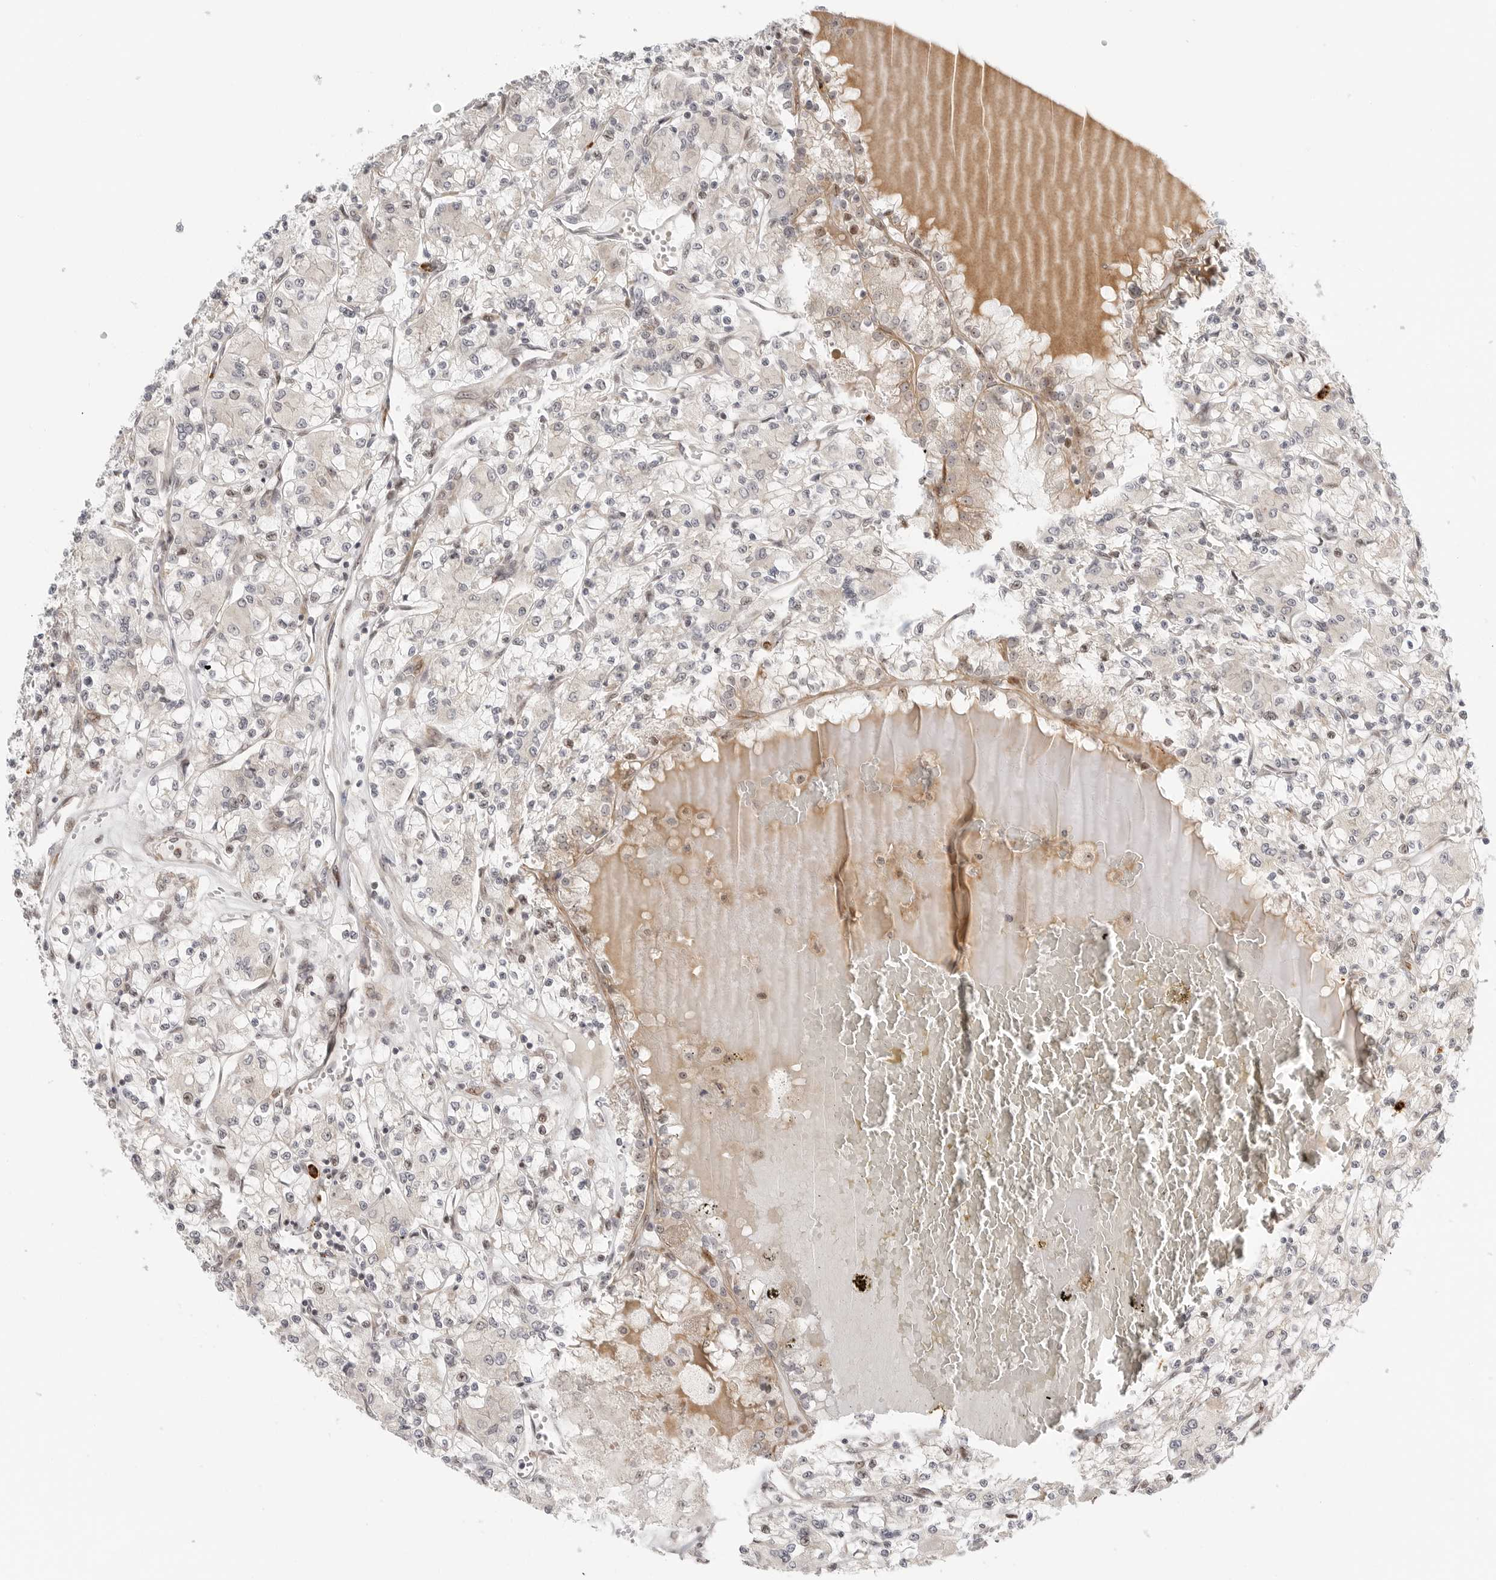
{"staining": {"intensity": "weak", "quantity": "<25%", "location": "cytoplasmic/membranous"}, "tissue": "renal cancer", "cell_type": "Tumor cells", "image_type": "cancer", "snomed": [{"axis": "morphology", "description": "Adenocarcinoma, NOS"}, {"axis": "topography", "description": "Kidney"}], "caption": "This is a photomicrograph of immunohistochemistry staining of renal cancer, which shows no expression in tumor cells.", "gene": "DSCC1", "patient": {"sex": "female", "age": 59}}